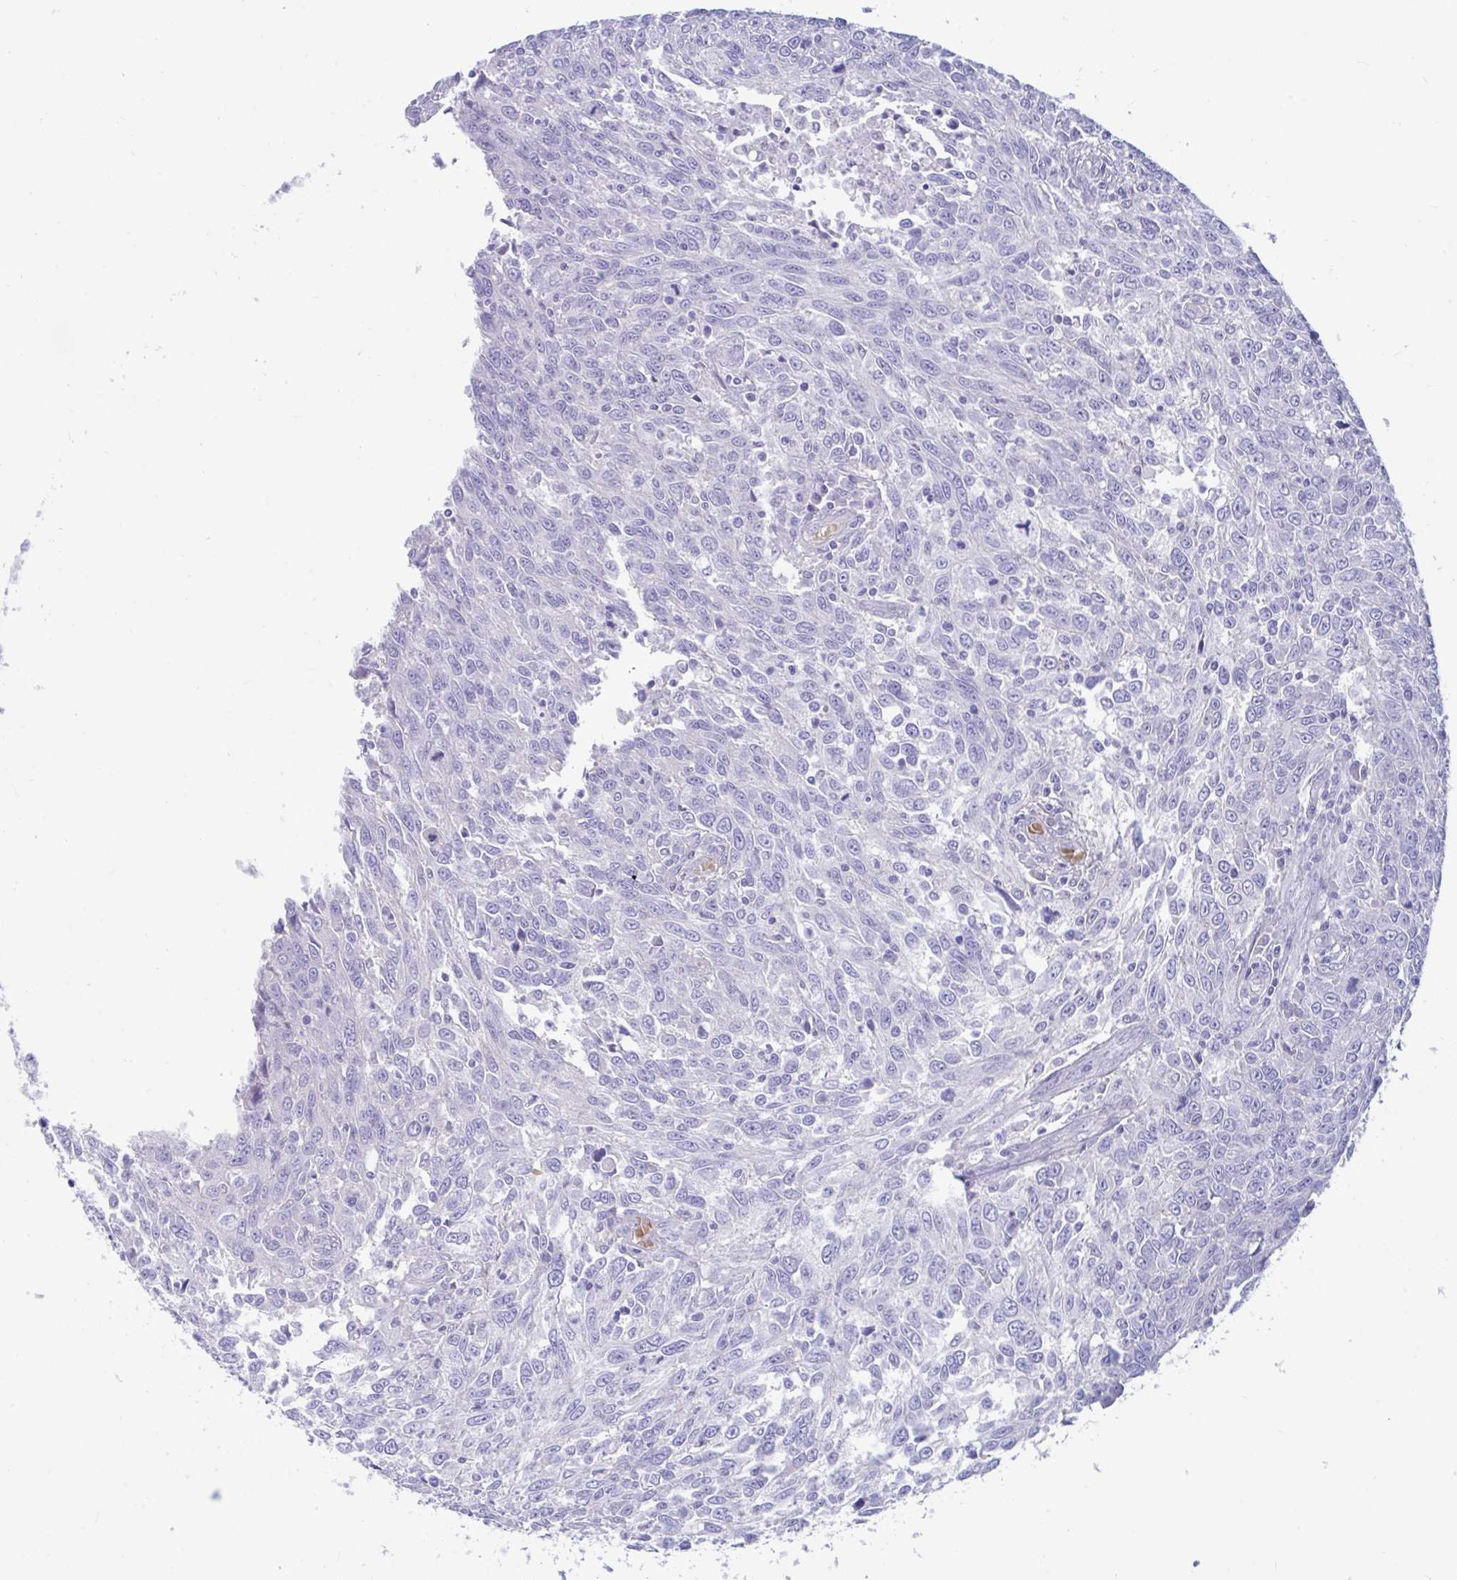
{"staining": {"intensity": "negative", "quantity": "none", "location": "none"}, "tissue": "breast cancer", "cell_type": "Tumor cells", "image_type": "cancer", "snomed": [{"axis": "morphology", "description": "Duct carcinoma"}, {"axis": "topography", "description": "Breast"}], "caption": "The micrograph demonstrates no staining of tumor cells in infiltrating ductal carcinoma (breast).", "gene": "TTC30B", "patient": {"sex": "female", "age": 50}}